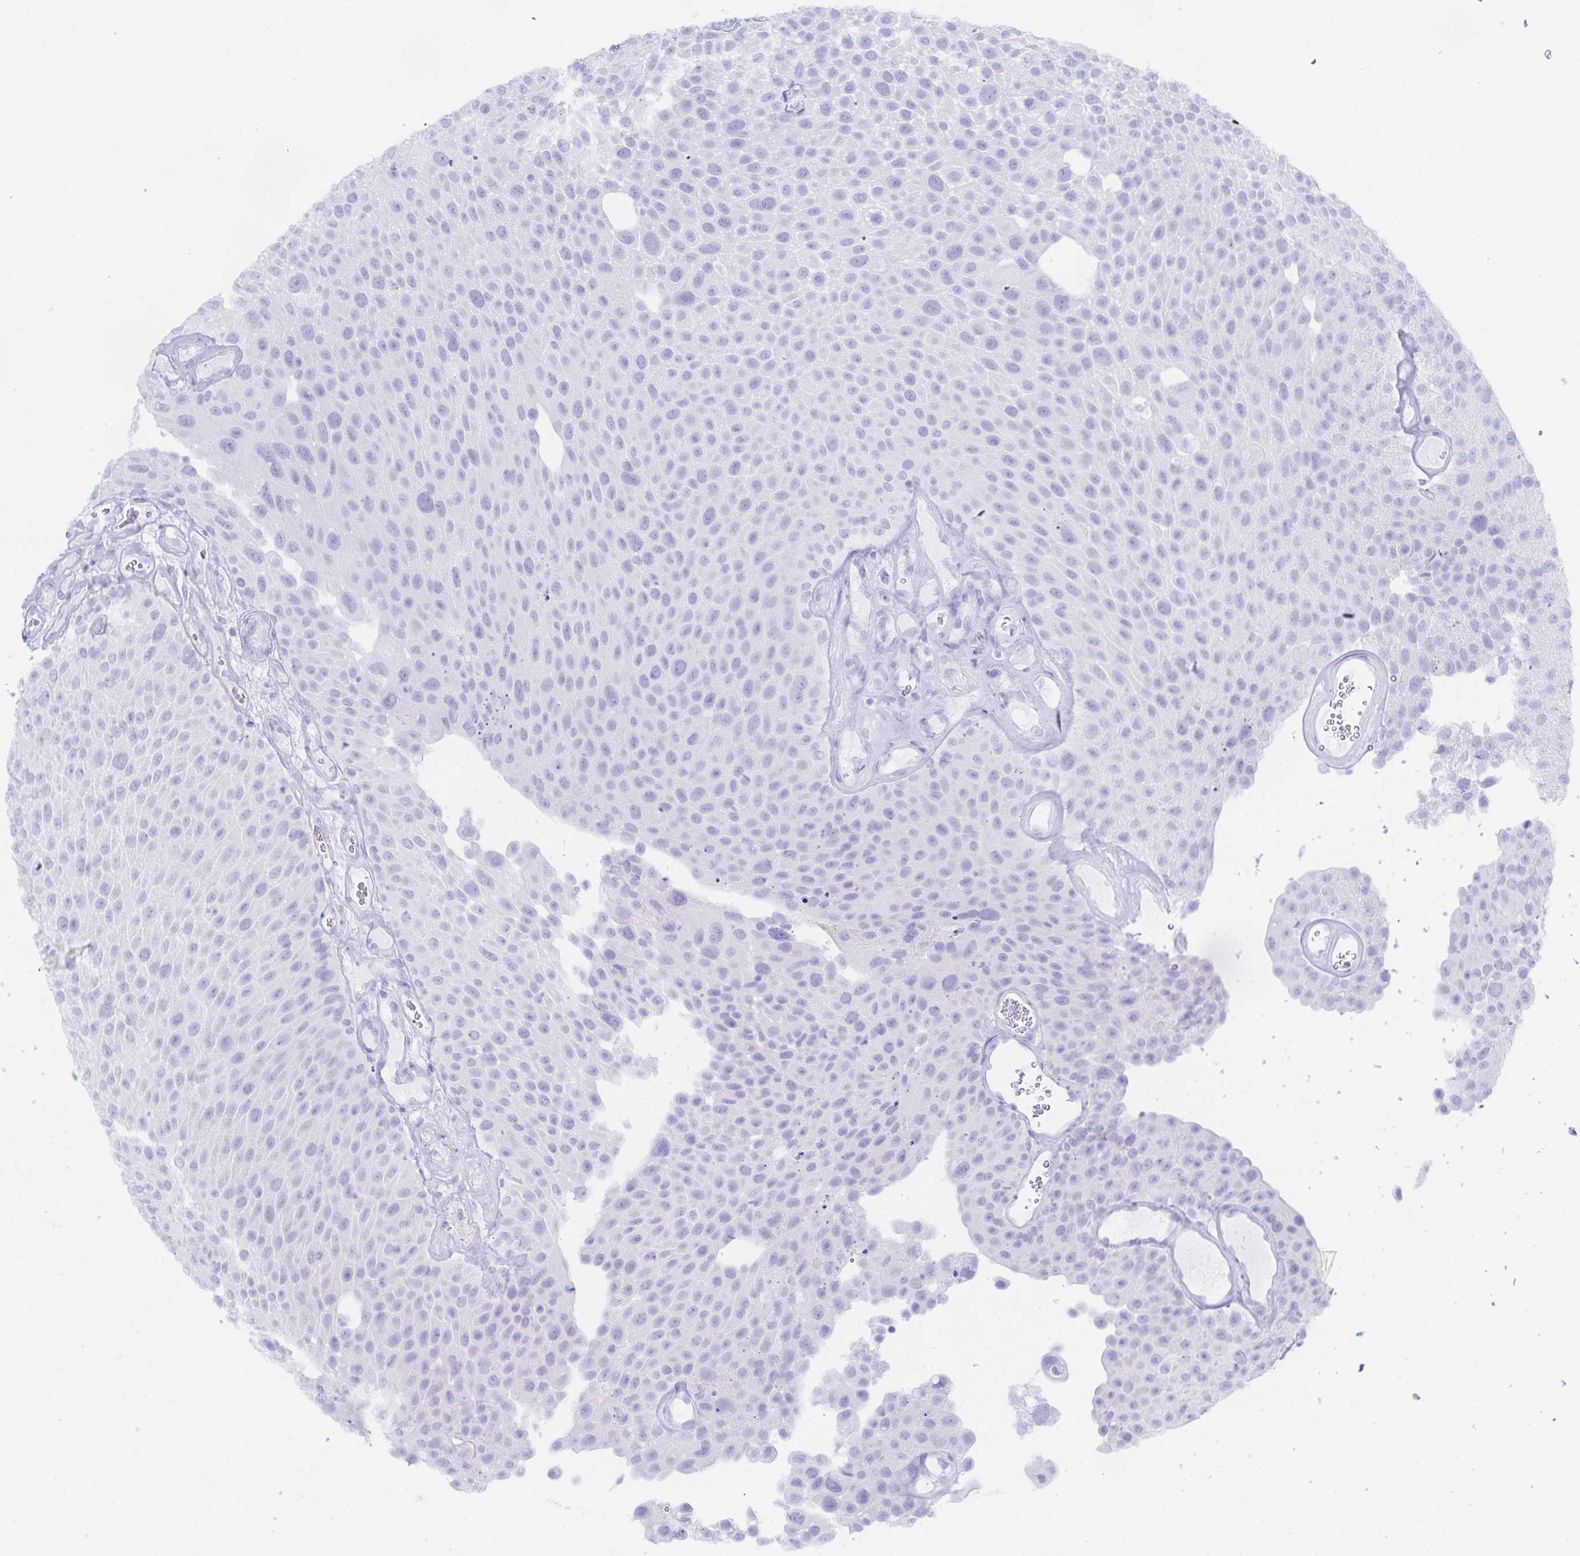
{"staining": {"intensity": "negative", "quantity": "none", "location": "none"}, "tissue": "urothelial cancer", "cell_type": "Tumor cells", "image_type": "cancer", "snomed": [{"axis": "morphology", "description": "Urothelial carcinoma, Low grade"}, {"axis": "topography", "description": "Urinary bladder"}], "caption": "The immunohistochemistry (IHC) photomicrograph has no significant expression in tumor cells of urothelial cancer tissue. The staining is performed using DAB brown chromogen with nuclei counter-stained in using hematoxylin.", "gene": "SNTN", "patient": {"sex": "male", "age": 72}}